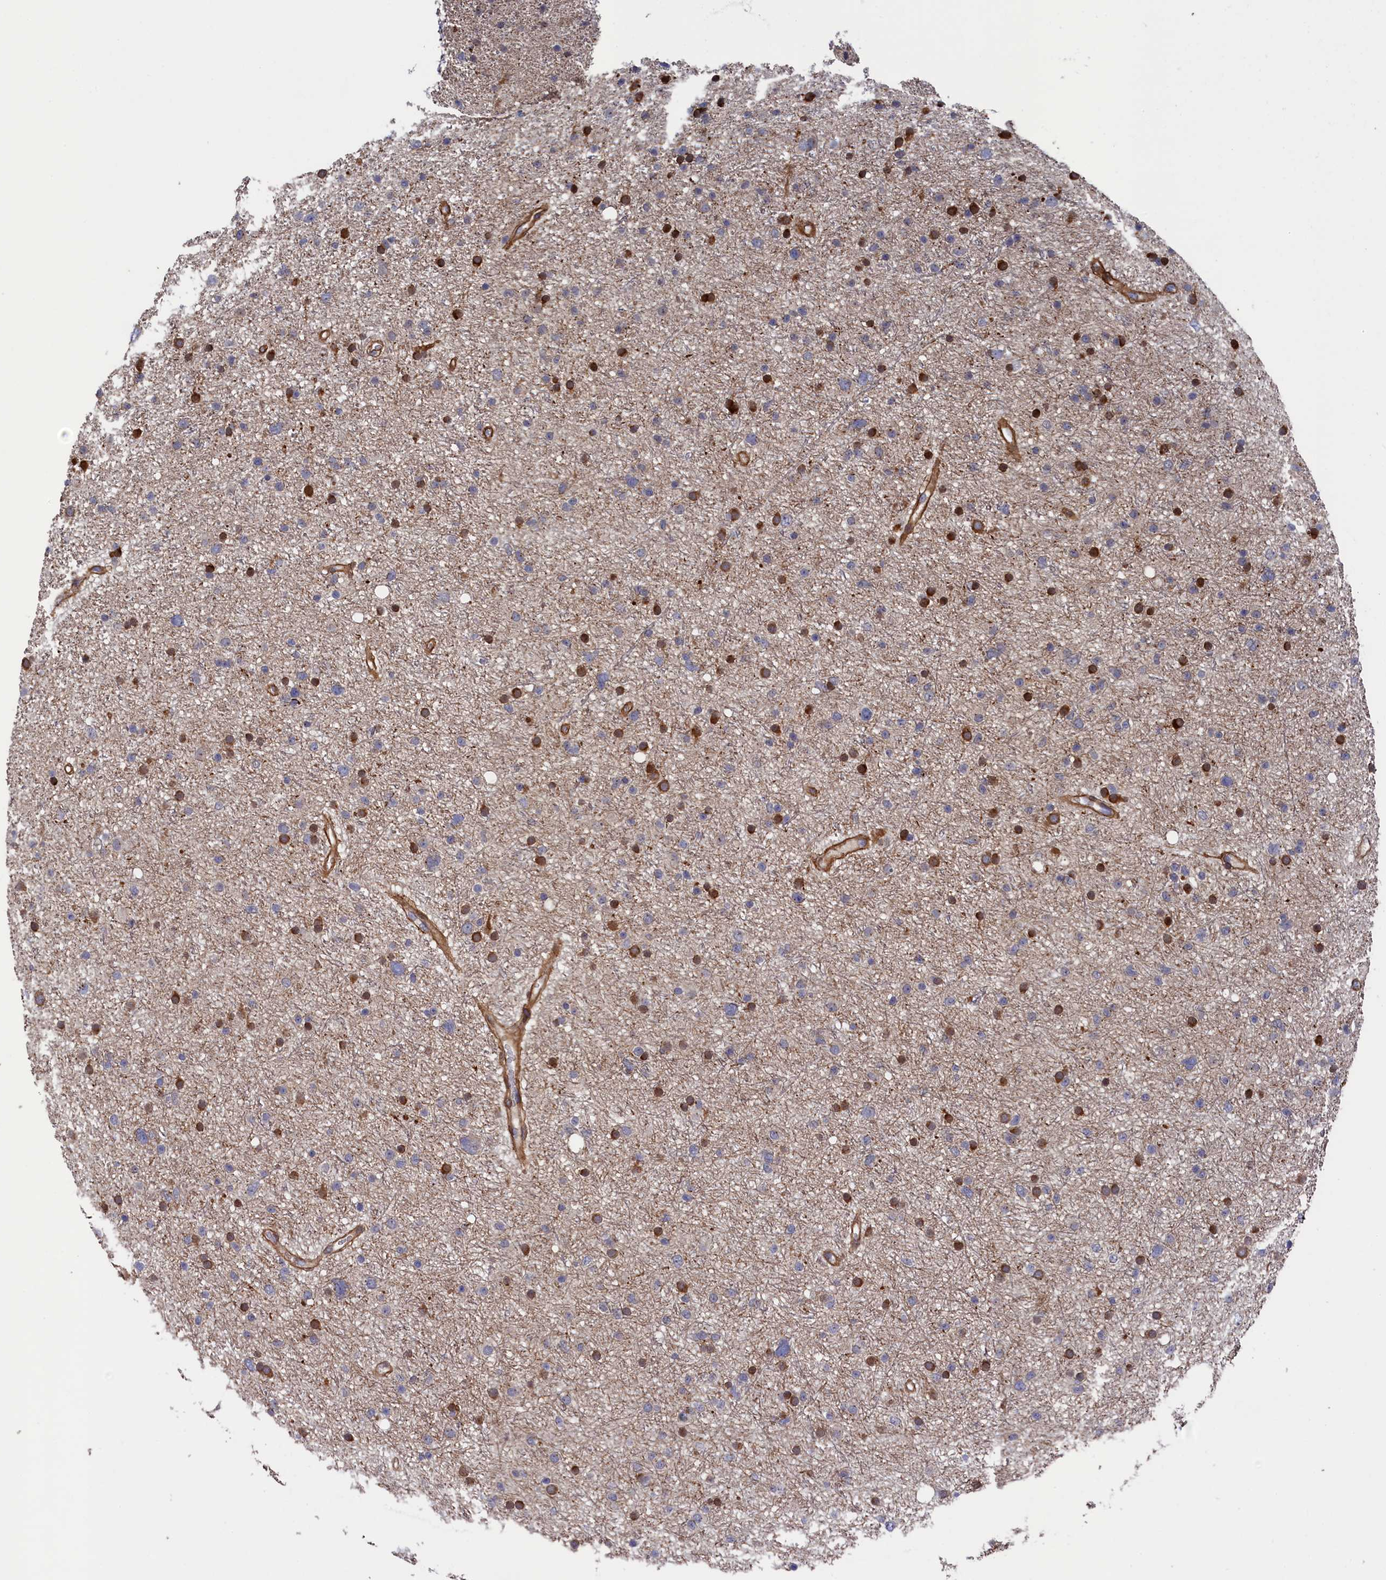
{"staining": {"intensity": "strong", "quantity": "<25%", "location": "cytoplasmic/membranous"}, "tissue": "glioma", "cell_type": "Tumor cells", "image_type": "cancer", "snomed": [{"axis": "morphology", "description": "Glioma, malignant, Low grade"}, {"axis": "topography", "description": "Cerebral cortex"}], "caption": "Immunohistochemistry micrograph of human malignant glioma (low-grade) stained for a protein (brown), which shows medium levels of strong cytoplasmic/membranous staining in about <25% of tumor cells.", "gene": "ZNF891", "patient": {"sex": "female", "age": 39}}